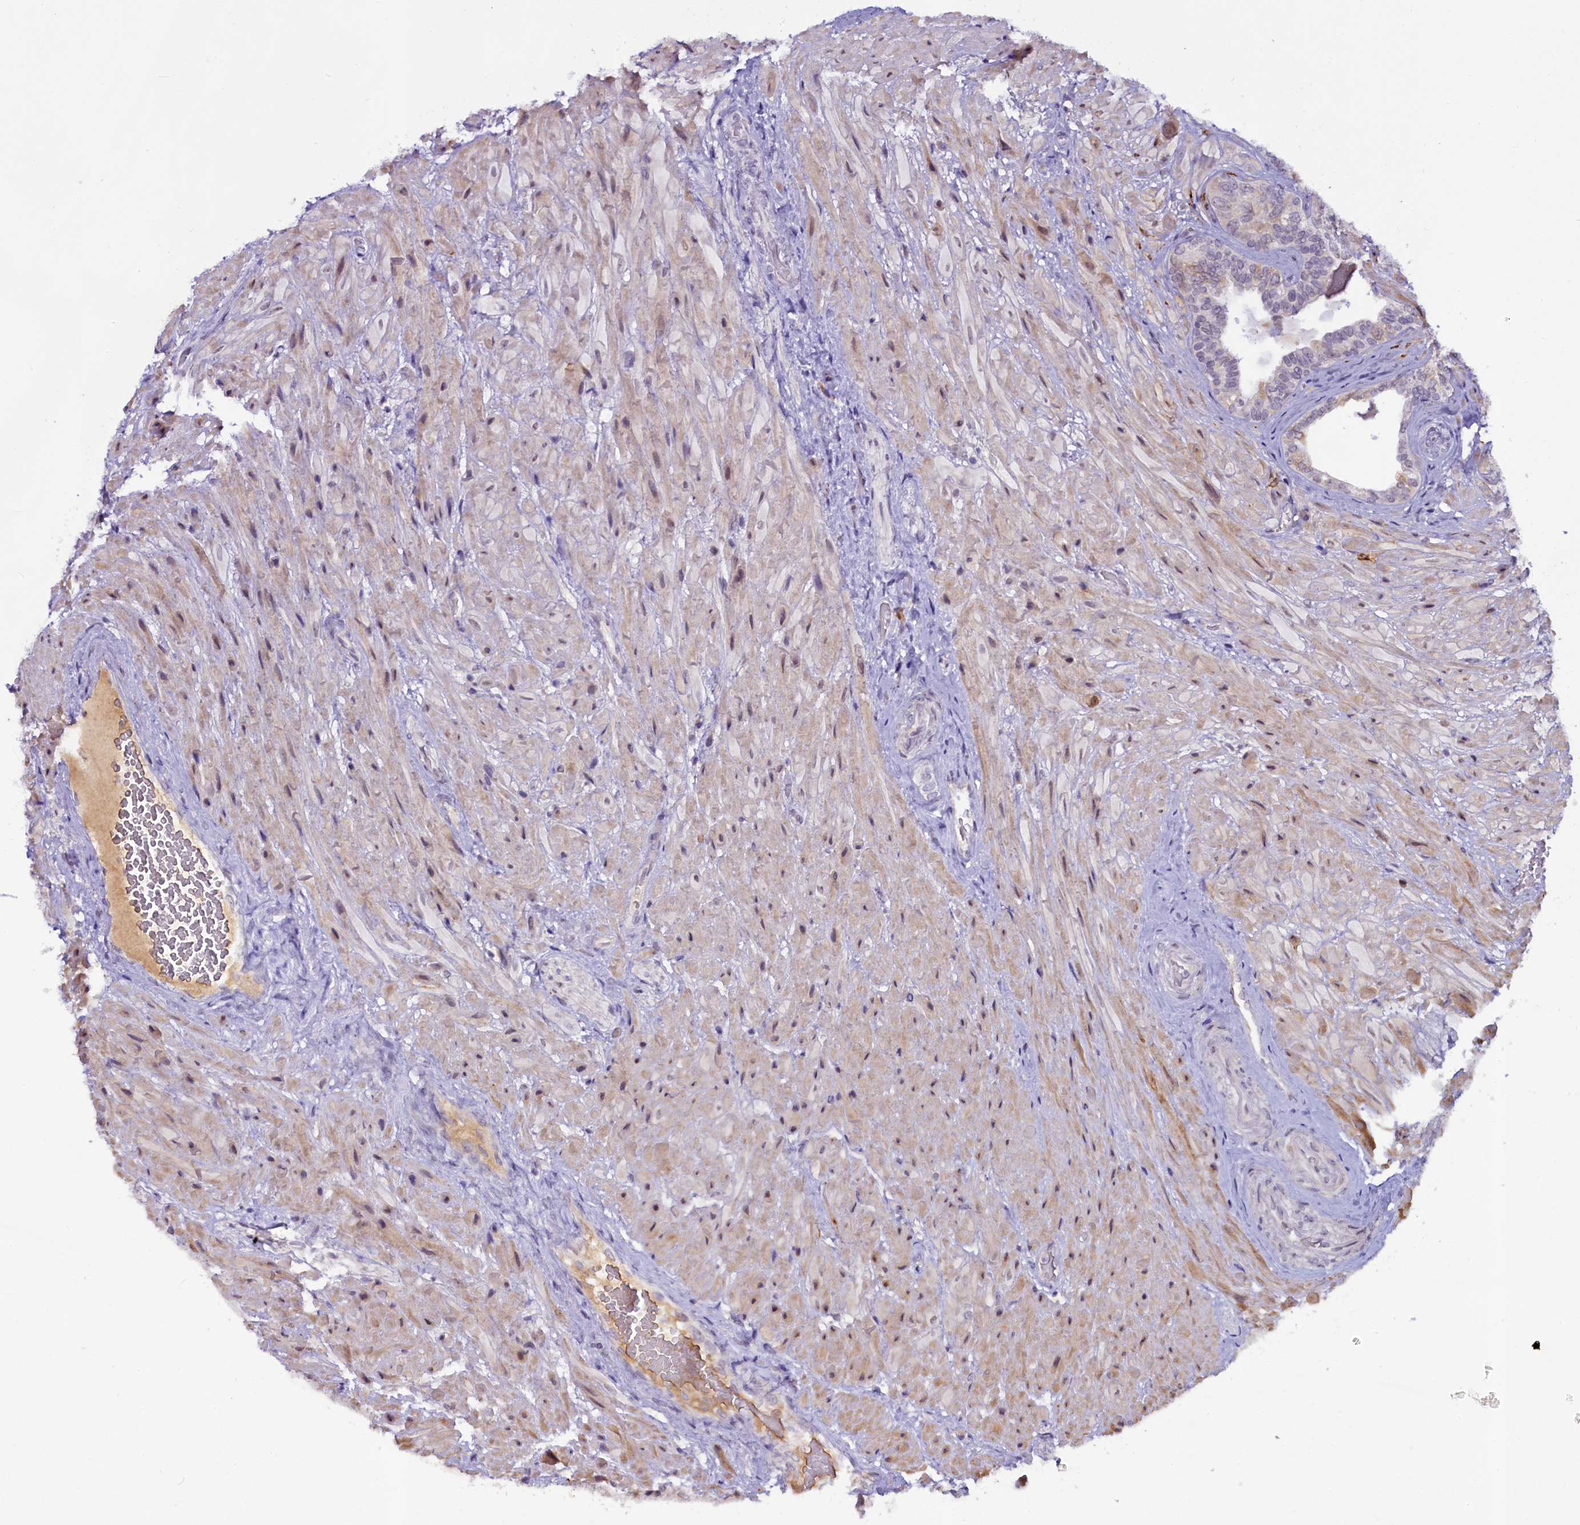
{"staining": {"intensity": "weak", "quantity": "<25%", "location": "cytoplasmic/membranous"}, "tissue": "seminal vesicle", "cell_type": "Glandular cells", "image_type": "normal", "snomed": [{"axis": "morphology", "description": "Normal tissue, NOS"}, {"axis": "topography", "description": "Prostate and seminal vesicle, NOS"}, {"axis": "topography", "description": "Prostate"}, {"axis": "topography", "description": "Seminal veicle"}], "caption": "The image shows no staining of glandular cells in unremarkable seminal vesicle. Nuclei are stained in blue.", "gene": "CRAMP1", "patient": {"sex": "male", "age": 67}}